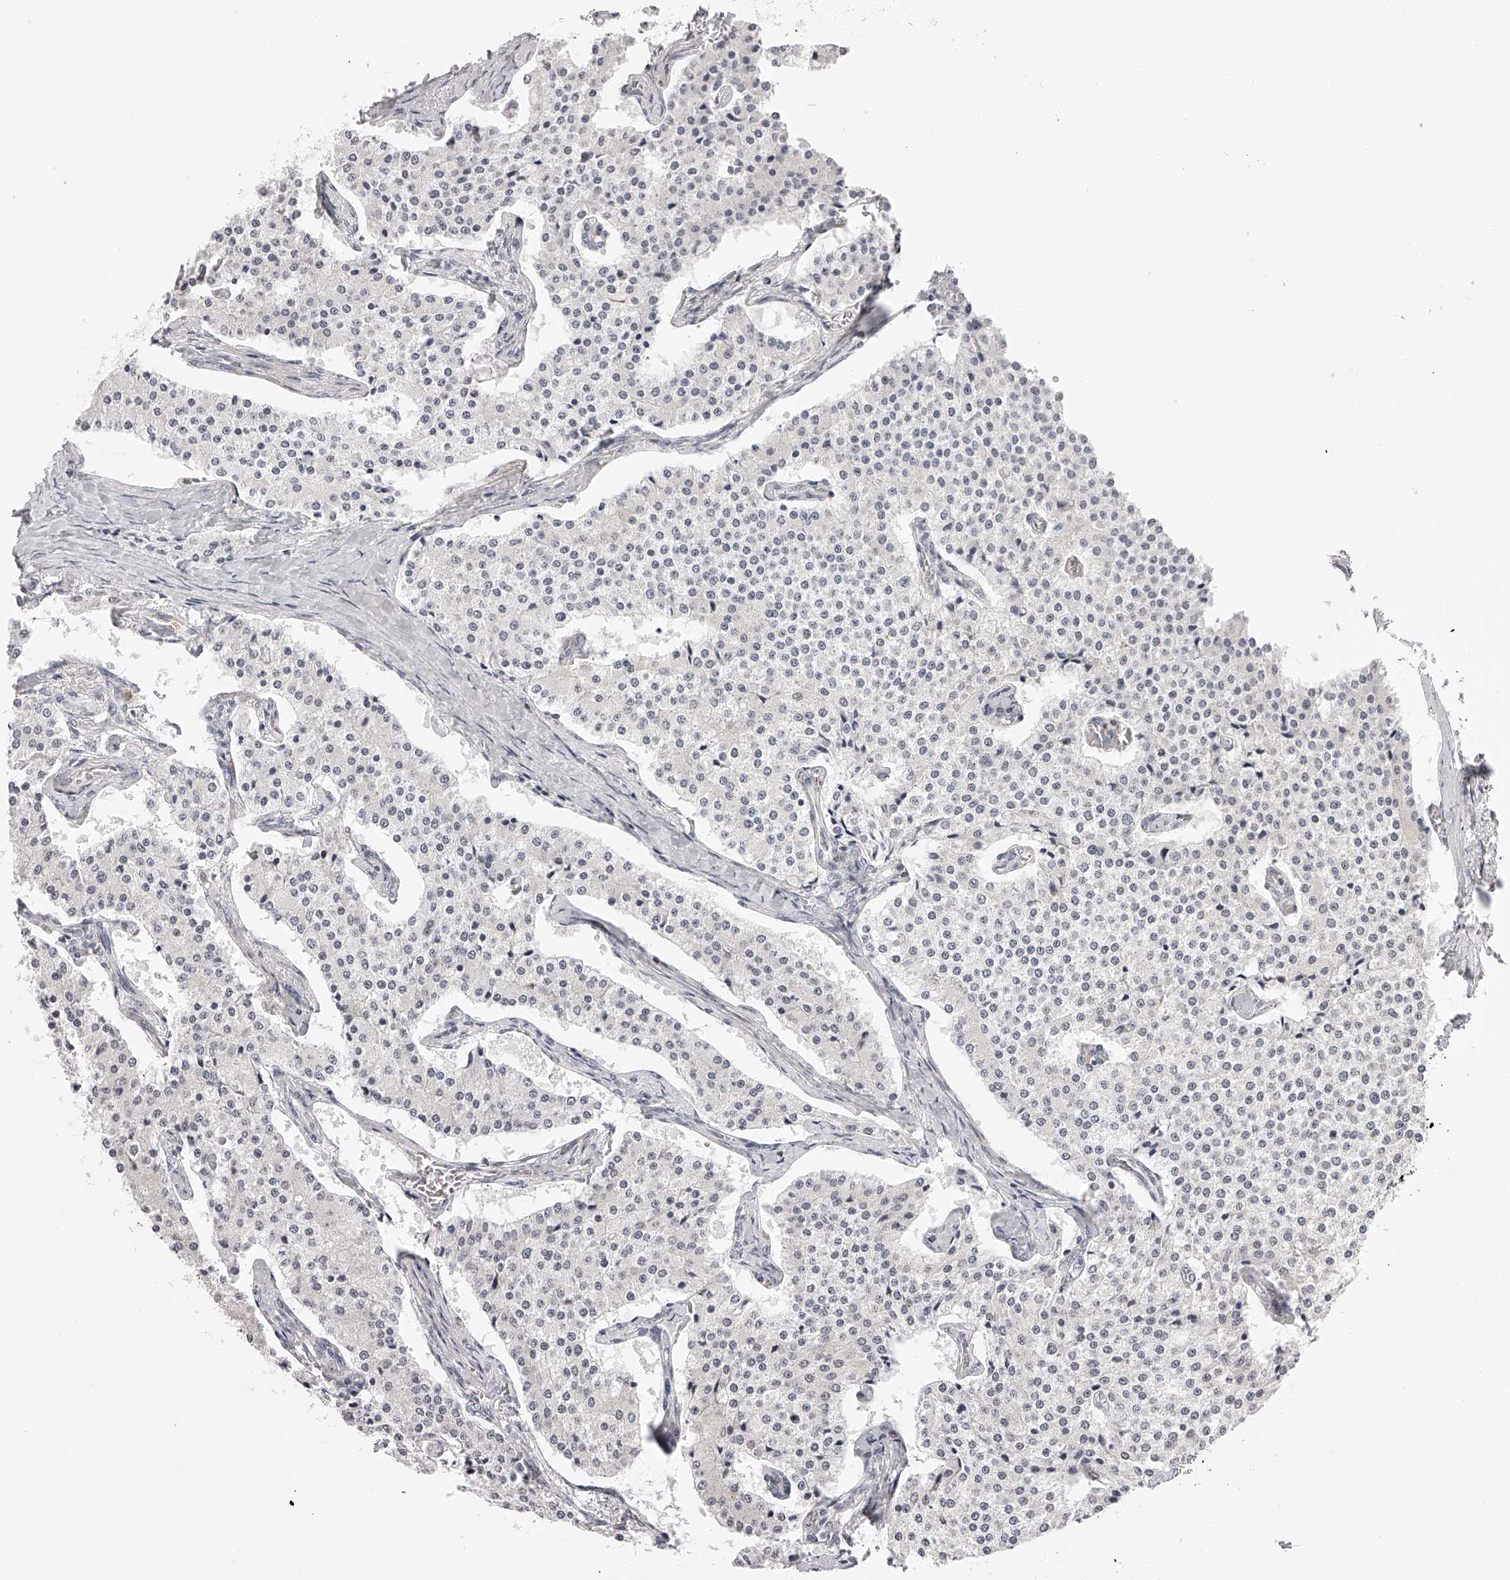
{"staining": {"intensity": "negative", "quantity": "none", "location": "none"}, "tissue": "carcinoid", "cell_type": "Tumor cells", "image_type": "cancer", "snomed": [{"axis": "morphology", "description": "Carcinoid, malignant, NOS"}, {"axis": "topography", "description": "Colon"}], "caption": "Immunohistochemistry (IHC) histopathology image of neoplastic tissue: human carcinoid stained with DAB (3,3'-diaminobenzidine) exhibits no significant protein staining in tumor cells.", "gene": "PLEKHG1", "patient": {"sex": "female", "age": 52}}